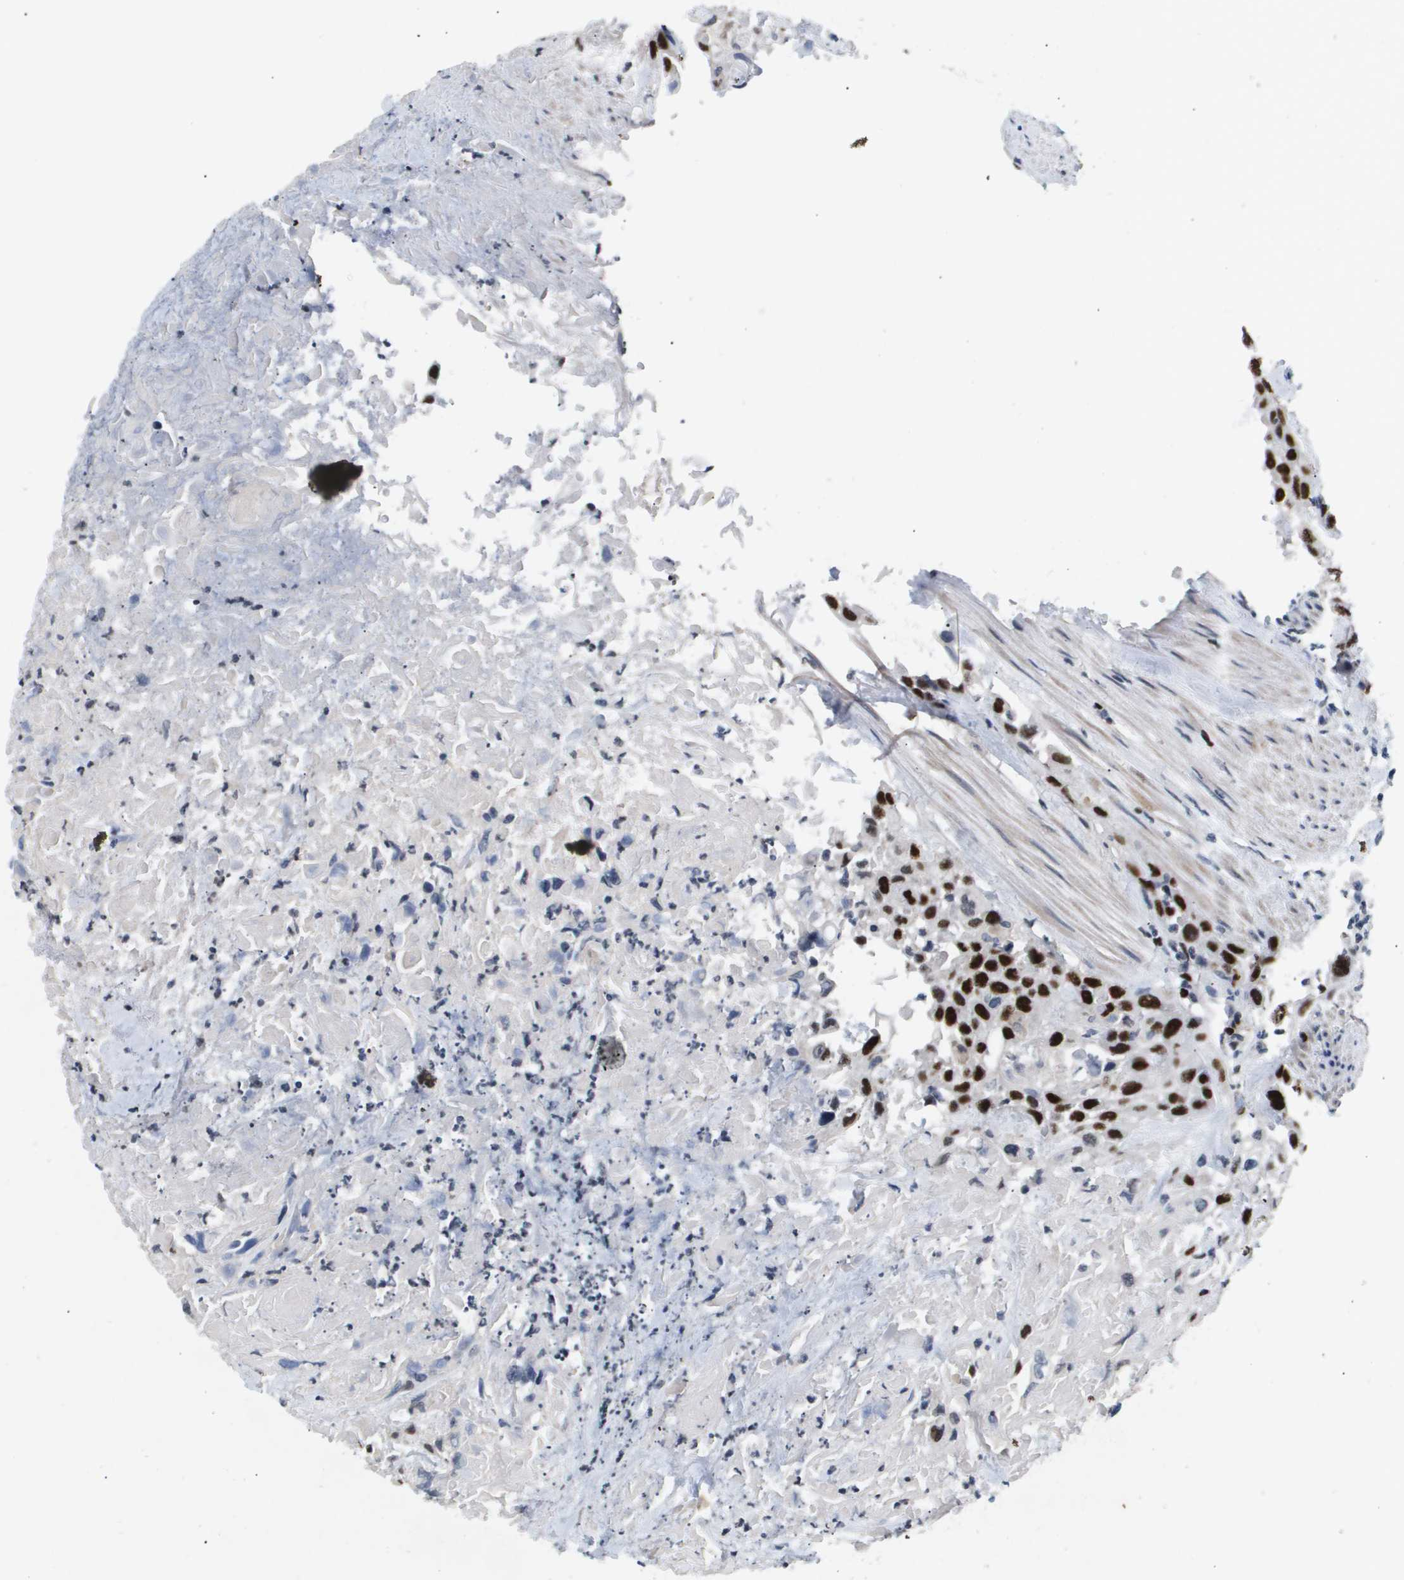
{"staining": {"intensity": "strong", "quantity": ">75%", "location": "nuclear"}, "tissue": "urothelial cancer", "cell_type": "Tumor cells", "image_type": "cancer", "snomed": [{"axis": "morphology", "description": "Urothelial carcinoma, High grade"}, {"axis": "topography", "description": "Urinary bladder"}], "caption": "Human urothelial cancer stained with a brown dye displays strong nuclear positive staining in approximately >75% of tumor cells.", "gene": "ANAPC2", "patient": {"sex": "female", "age": 84}}